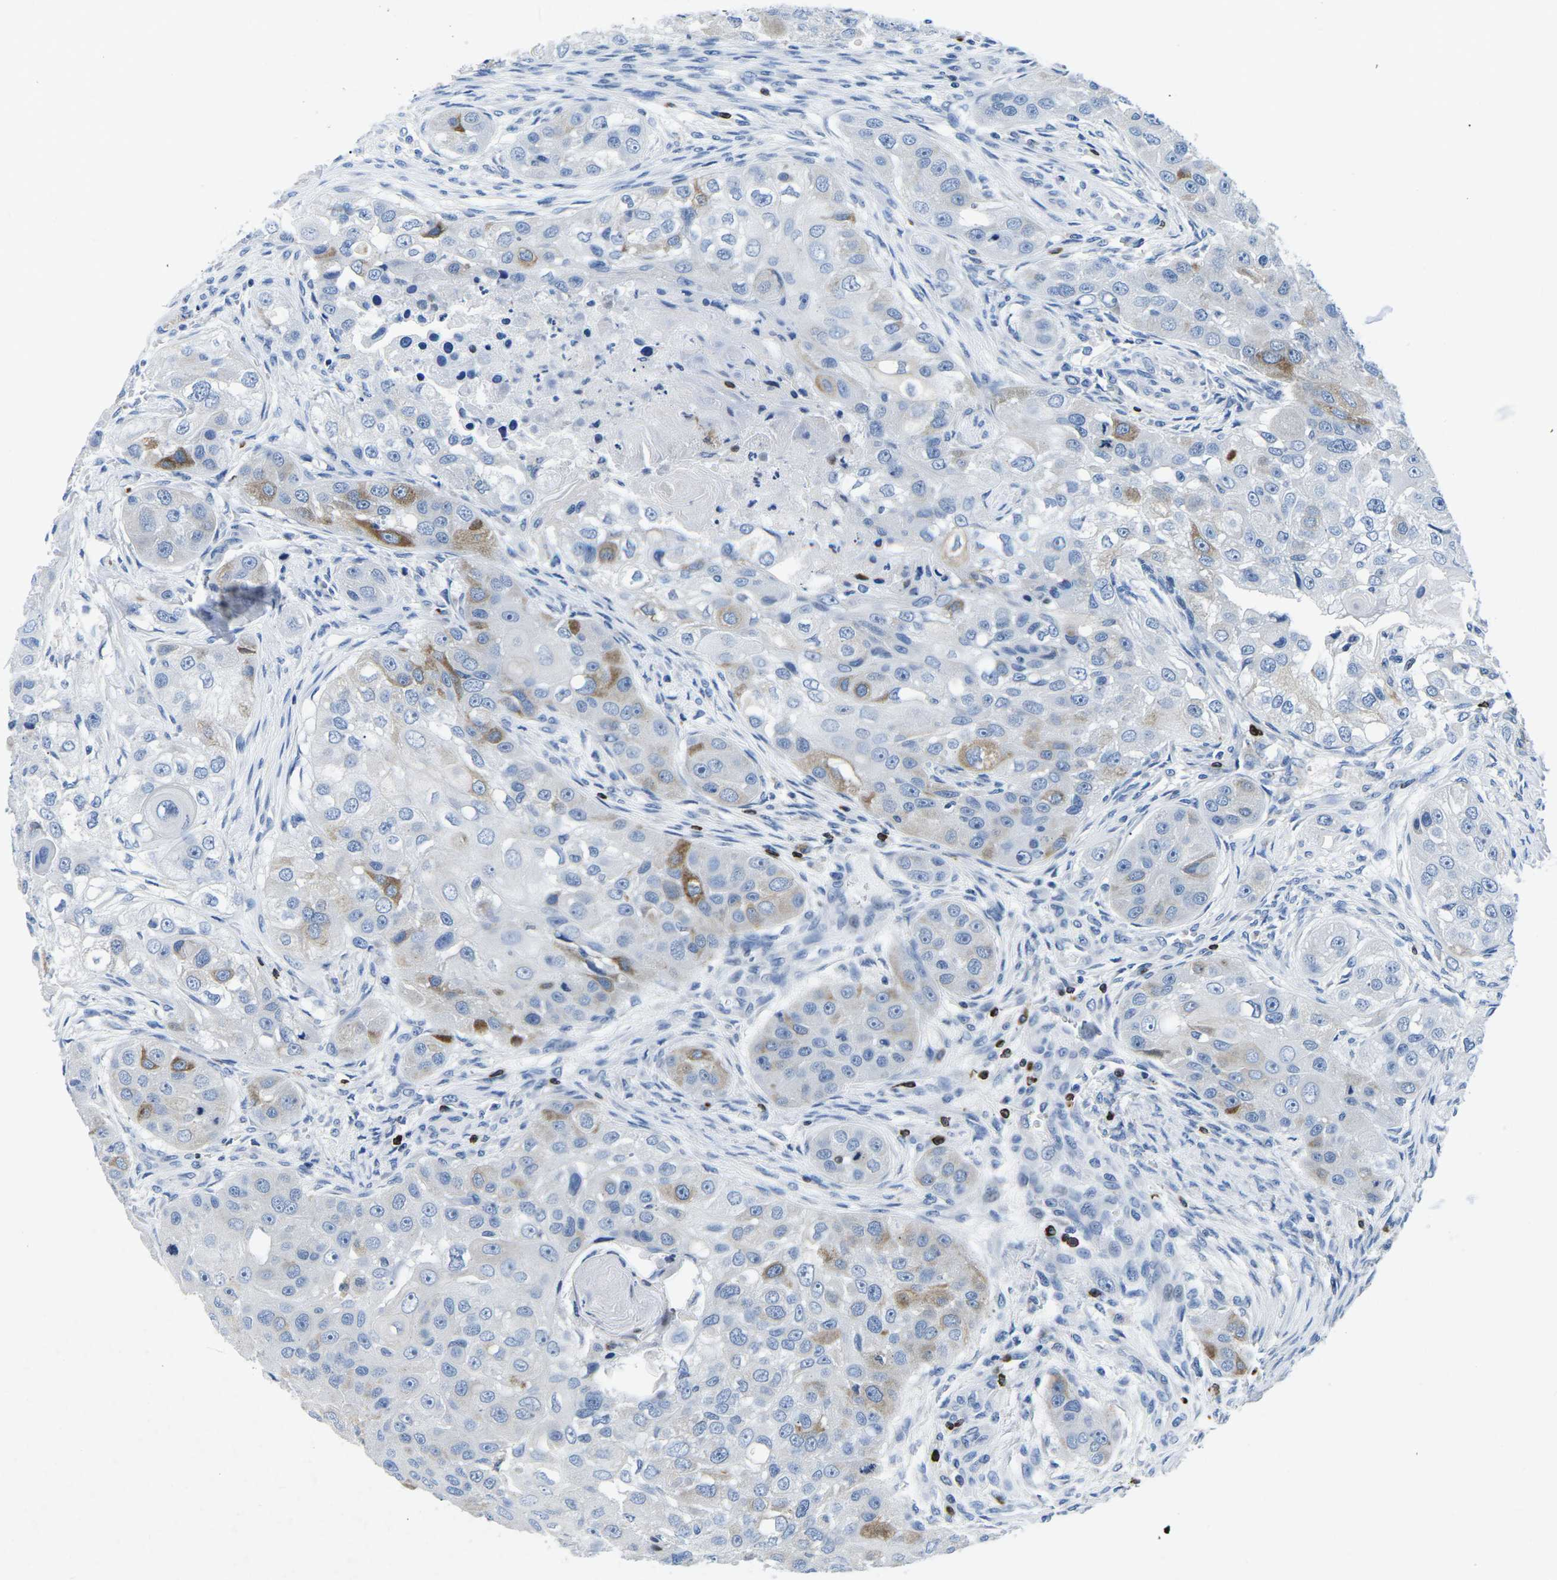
{"staining": {"intensity": "weak", "quantity": "<25%", "location": "cytoplasmic/membranous"}, "tissue": "head and neck cancer", "cell_type": "Tumor cells", "image_type": "cancer", "snomed": [{"axis": "morphology", "description": "Normal tissue, NOS"}, {"axis": "morphology", "description": "Squamous cell carcinoma, NOS"}, {"axis": "topography", "description": "Skeletal muscle"}, {"axis": "topography", "description": "Head-Neck"}], "caption": "Micrograph shows no significant protein positivity in tumor cells of squamous cell carcinoma (head and neck).", "gene": "CTSW", "patient": {"sex": "male", "age": 51}}